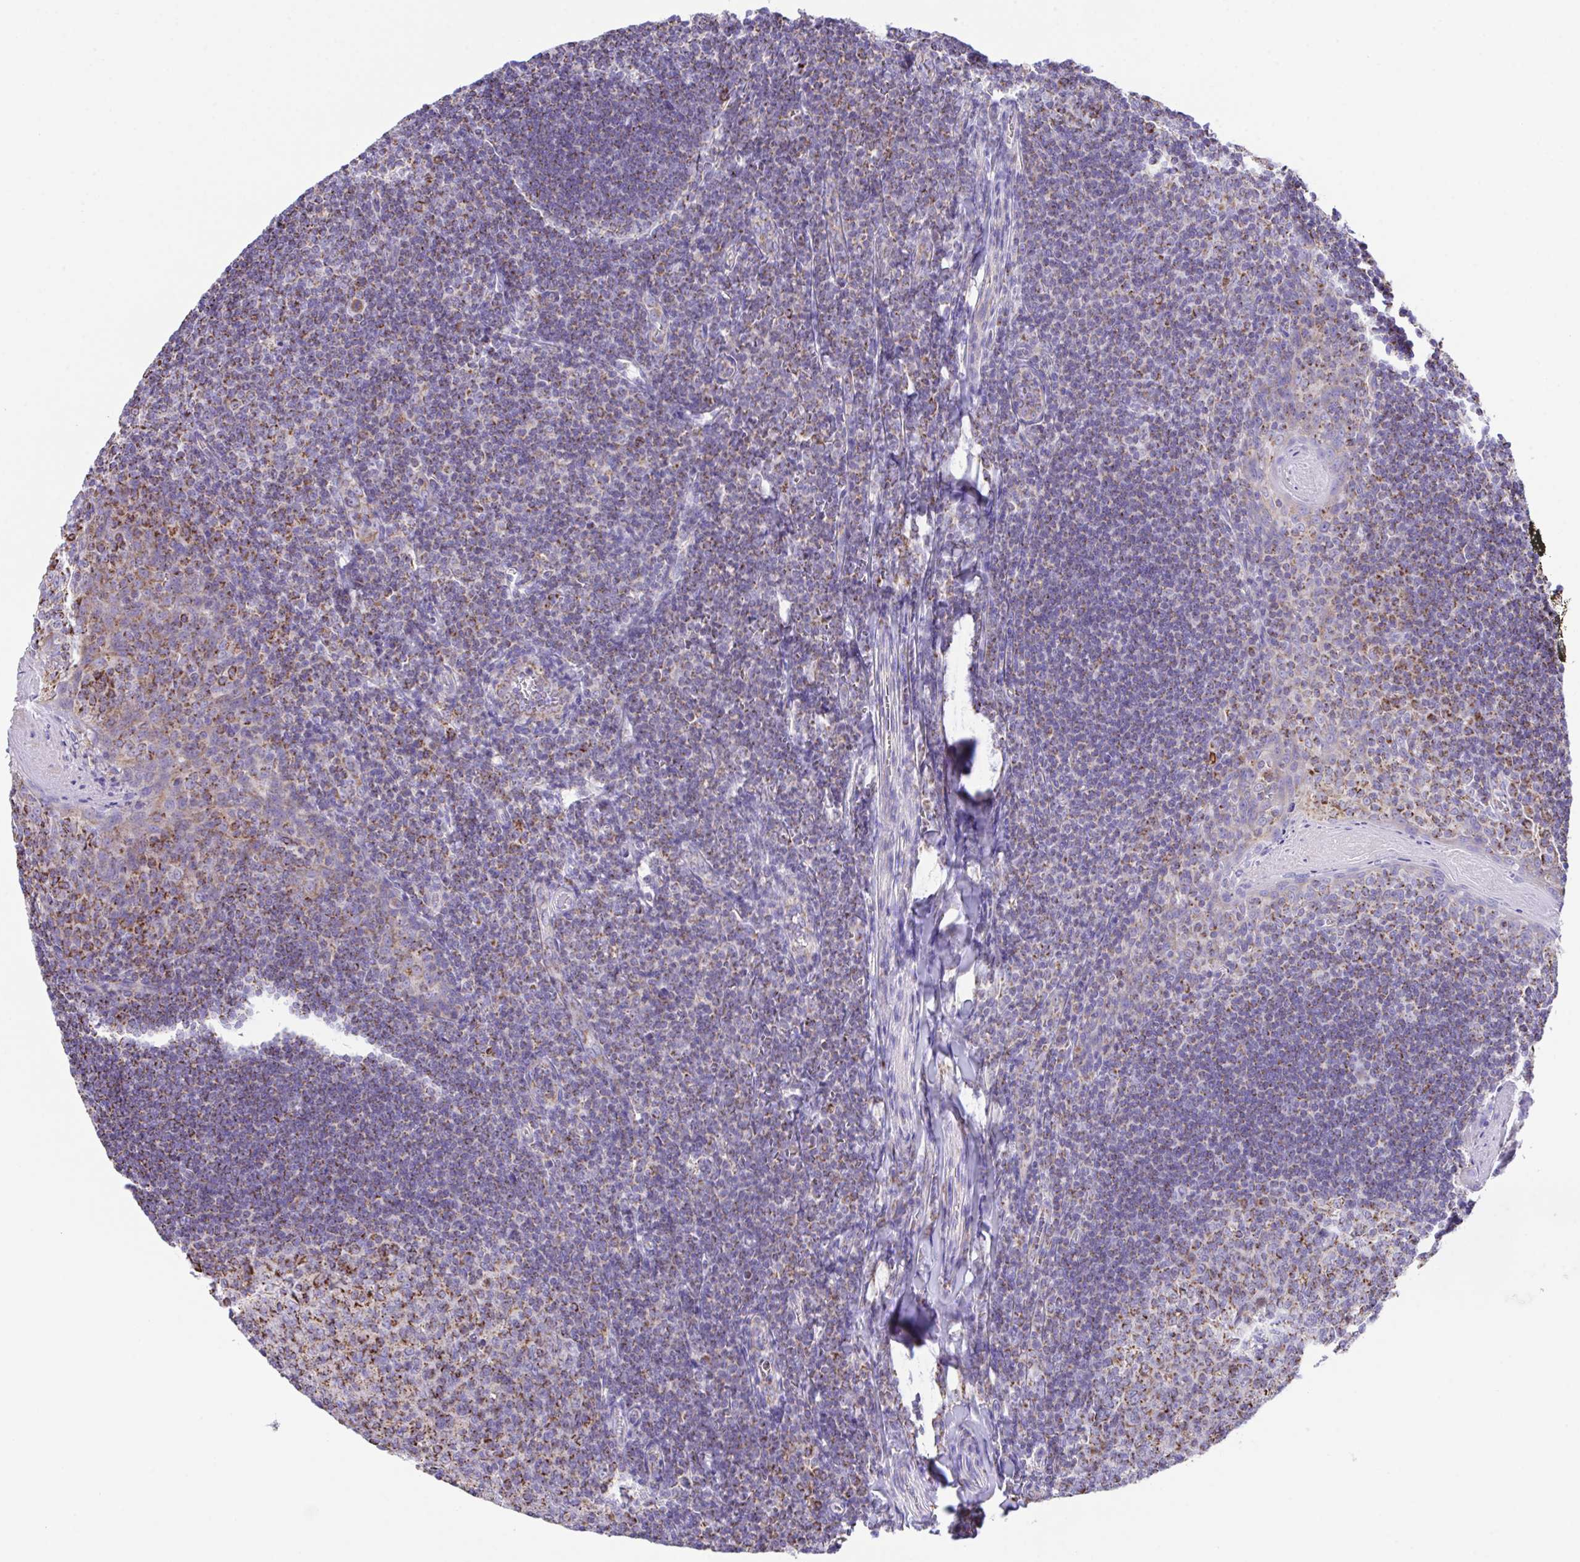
{"staining": {"intensity": "moderate", "quantity": "25%-75%", "location": "cytoplasmic/membranous"}, "tissue": "tonsil", "cell_type": "Germinal center cells", "image_type": "normal", "snomed": [{"axis": "morphology", "description": "Normal tissue, NOS"}, {"axis": "topography", "description": "Tonsil"}], "caption": "This histopathology image shows immunohistochemistry (IHC) staining of unremarkable tonsil, with medium moderate cytoplasmic/membranous expression in about 25%-75% of germinal center cells.", "gene": "PCMTD2", "patient": {"sex": "male", "age": 27}}